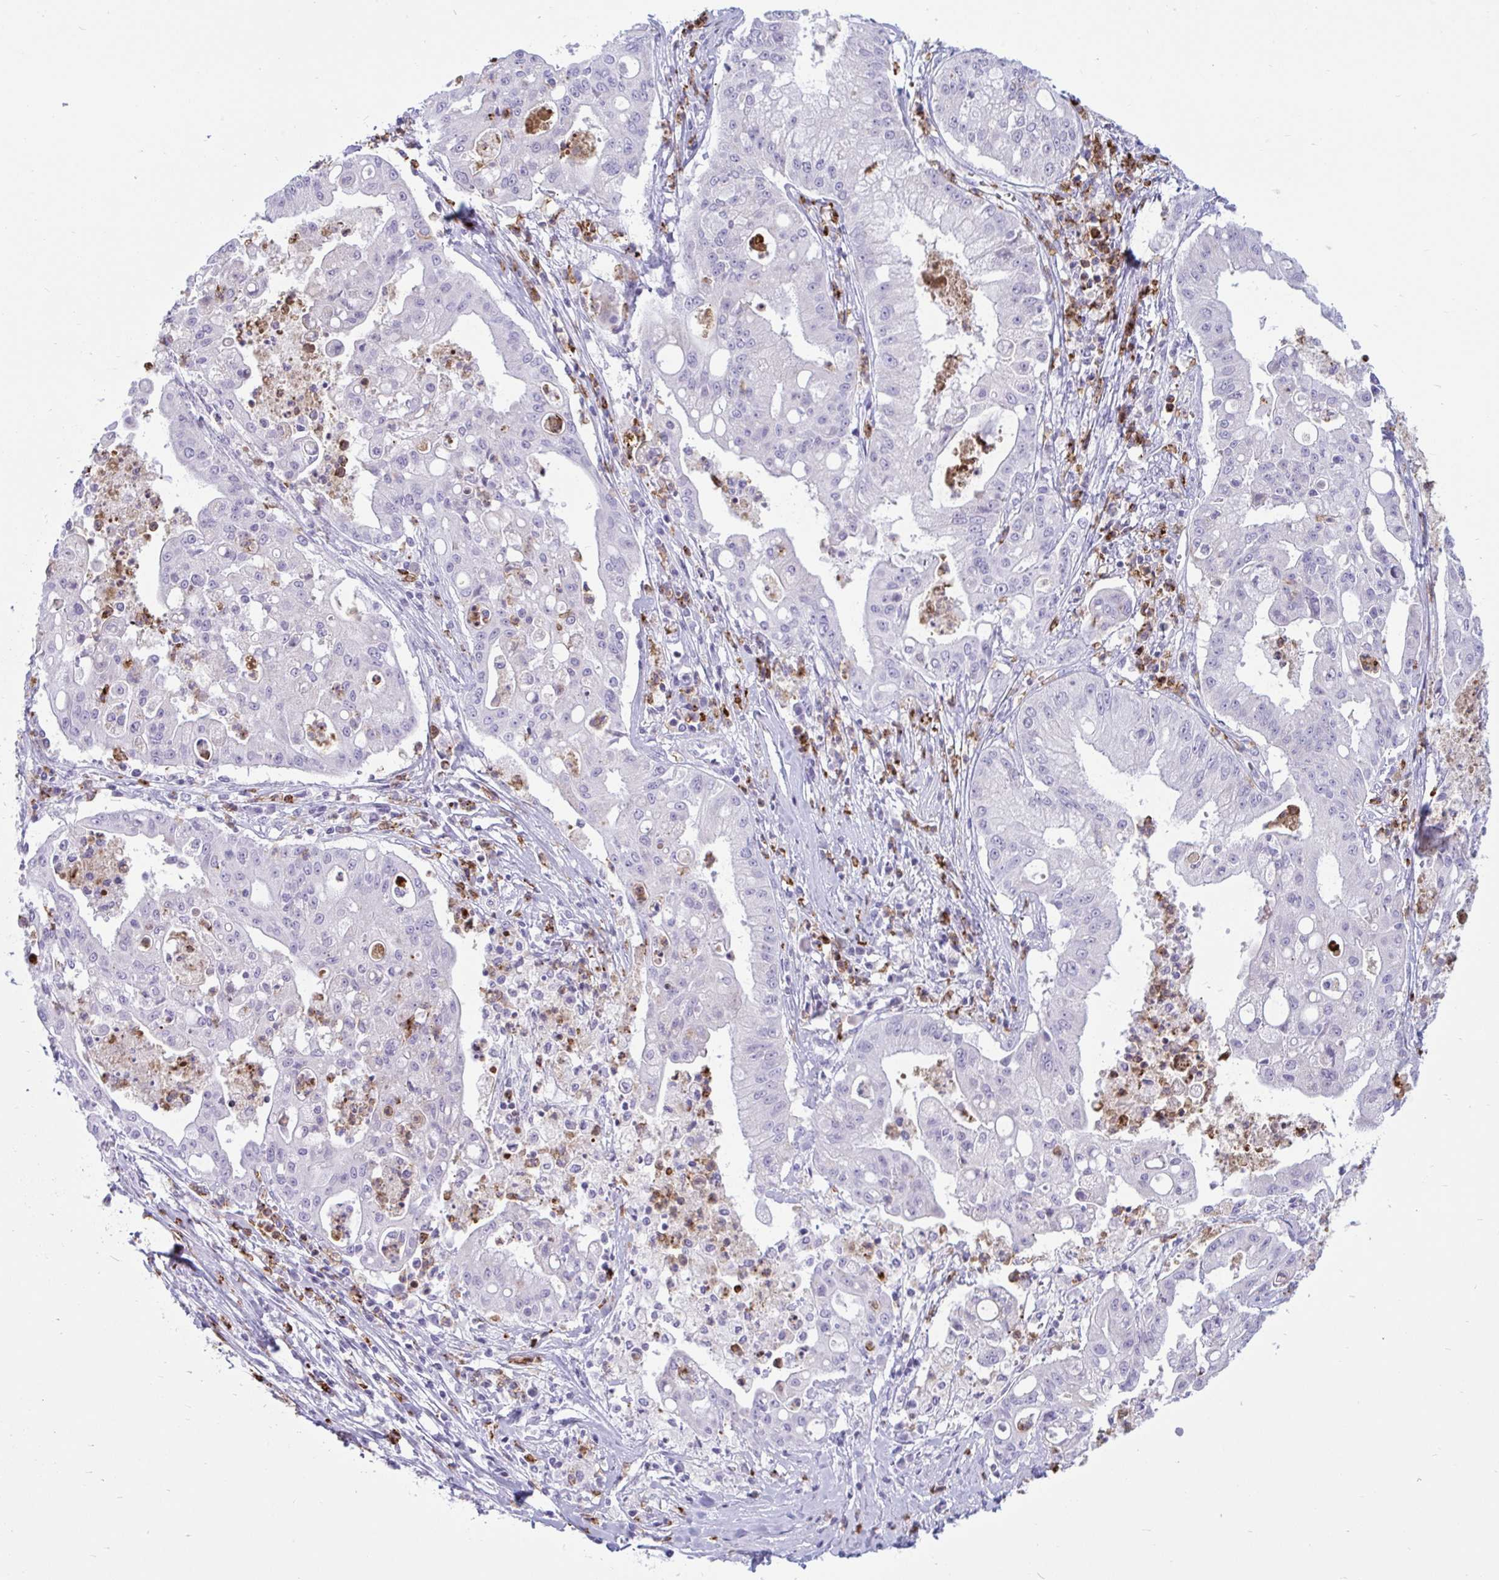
{"staining": {"intensity": "negative", "quantity": "none", "location": "none"}, "tissue": "ovarian cancer", "cell_type": "Tumor cells", "image_type": "cancer", "snomed": [{"axis": "morphology", "description": "Cystadenocarcinoma, mucinous, NOS"}, {"axis": "topography", "description": "Ovary"}], "caption": "Immunohistochemical staining of human ovarian cancer (mucinous cystadenocarcinoma) shows no significant positivity in tumor cells.", "gene": "ARHGAP42", "patient": {"sex": "female", "age": 70}}